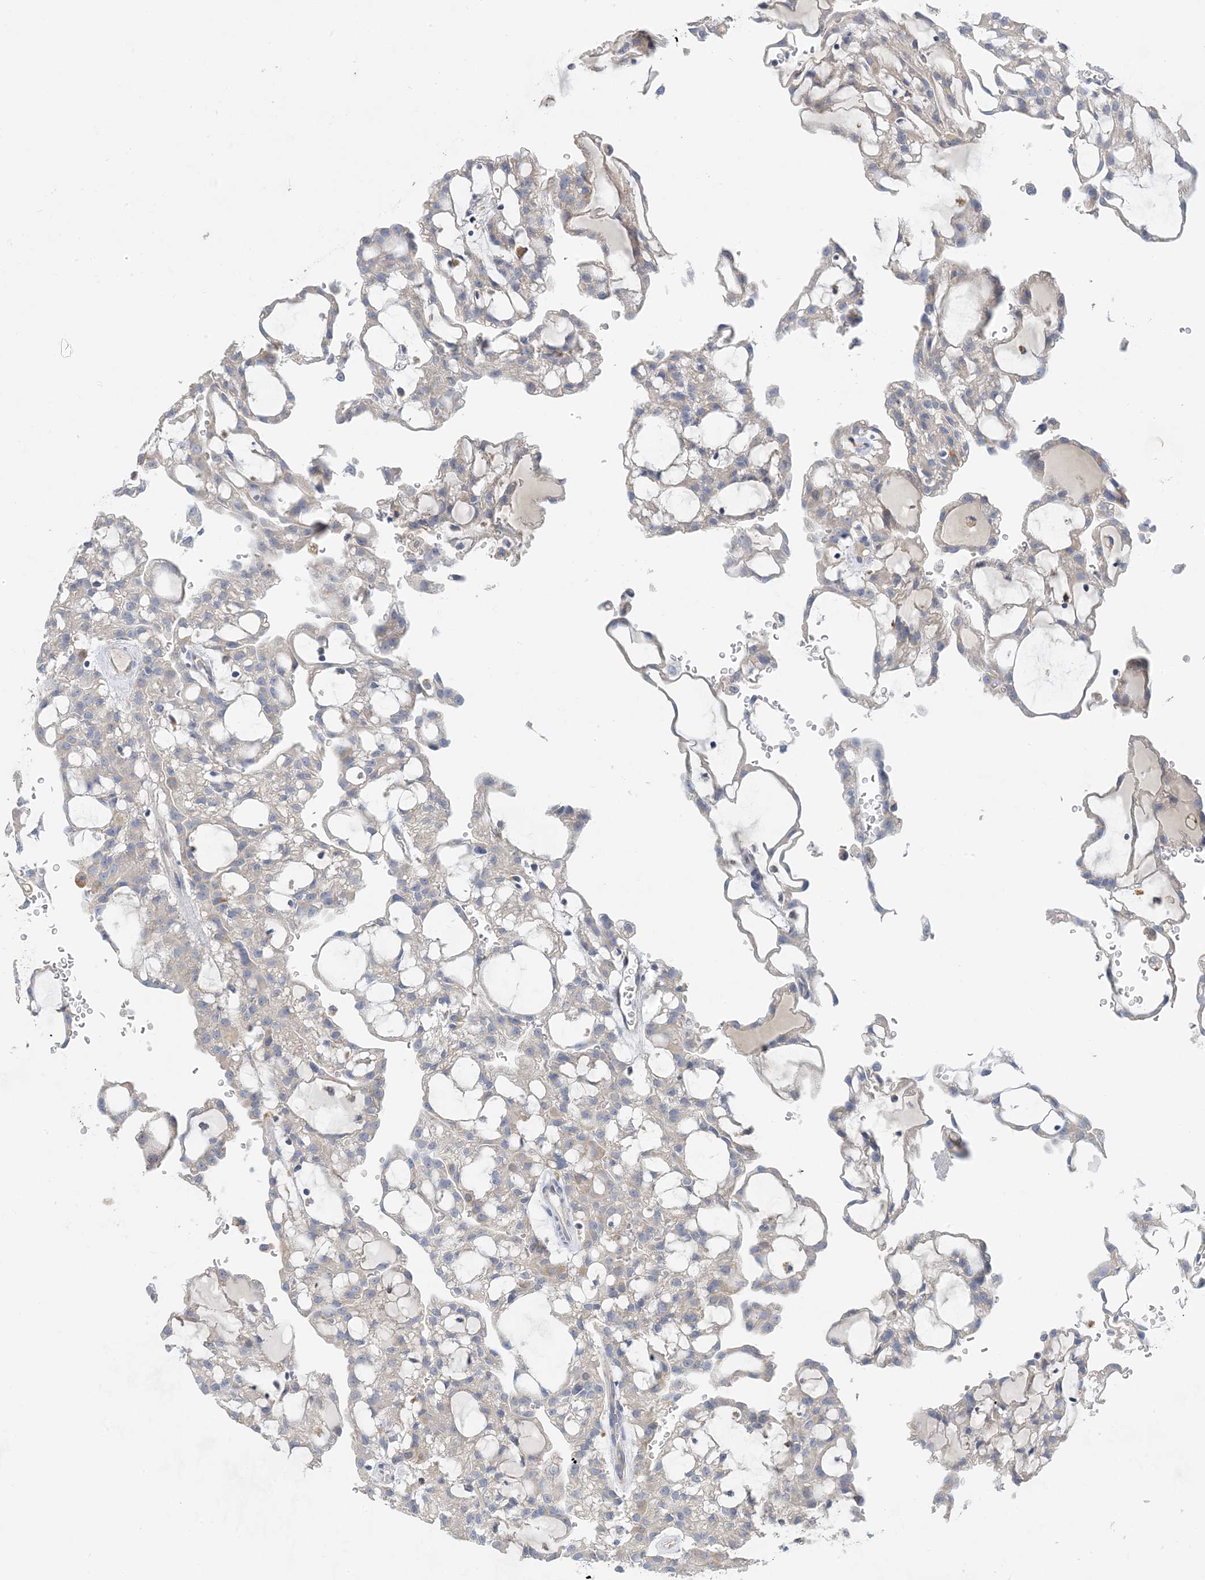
{"staining": {"intensity": "negative", "quantity": "none", "location": "none"}, "tissue": "renal cancer", "cell_type": "Tumor cells", "image_type": "cancer", "snomed": [{"axis": "morphology", "description": "Adenocarcinoma, NOS"}, {"axis": "topography", "description": "Kidney"}], "caption": "Micrograph shows no significant protein positivity in tumor cells of adenocarcinoma (renal).", "gene": "ZCCHC18", "patient": {"sex": "male", "age": 63}}